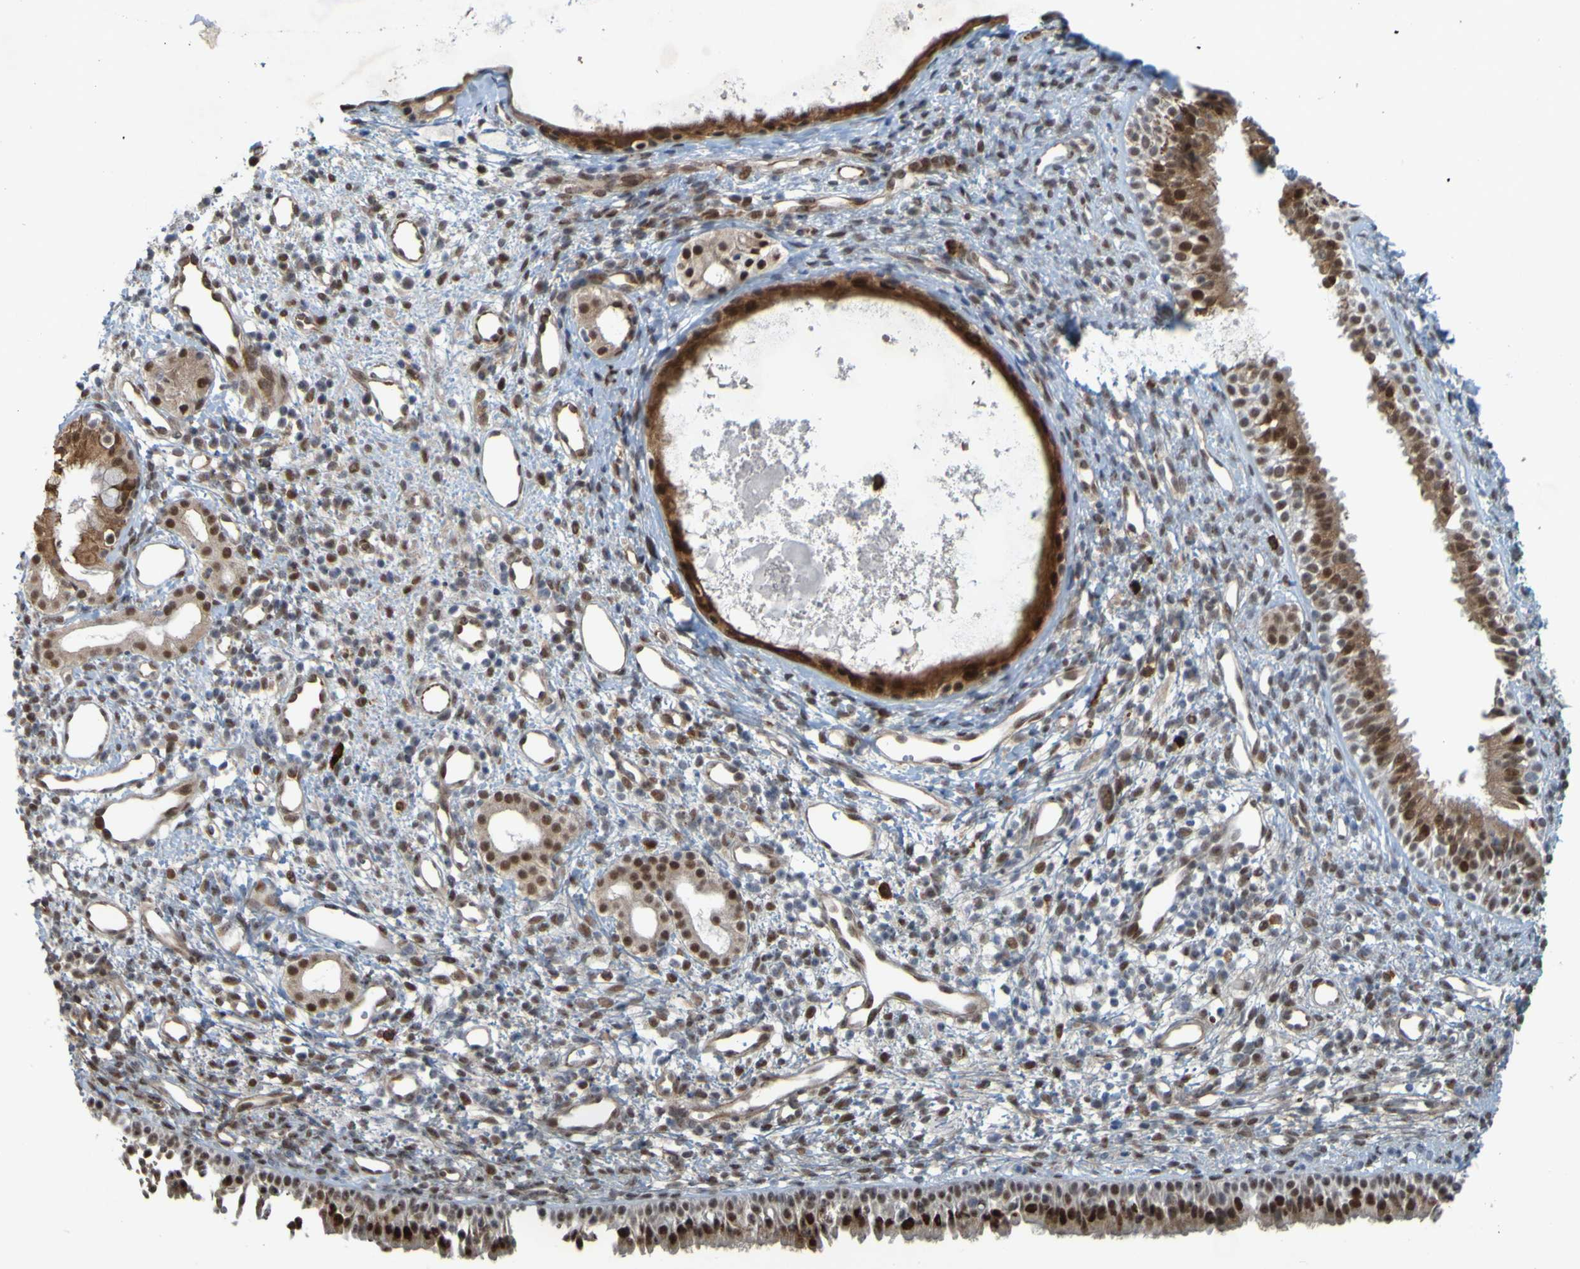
{"staining": {"intensity": "moderate", "quantity": ">75%", "location": "cytoplasmic/membranous,nuclear"}, "tissue": "nasopharynx", "cell_type": "Respiratory epithelial cells", "image_type": "normal", "snomed": [{"axis": "morphology", "description": "Normal tissue, NOS"}, {"axis": "topography", "description": "Nasopharynx"}], "caption": "Immunohistochemistry (IHC) of unremarkable nasopharynx demonstrates medium levels of moderate cytoplasmic/membranous,nuclear staining in approximately >75% of respiratory epithelial cells. Immunohistochemistry (IHC) stains the protein of interest in brown and the nuclei are stained blue.", "gene": "MCPH1", "patient": {"sex": "male", "age": 22}}